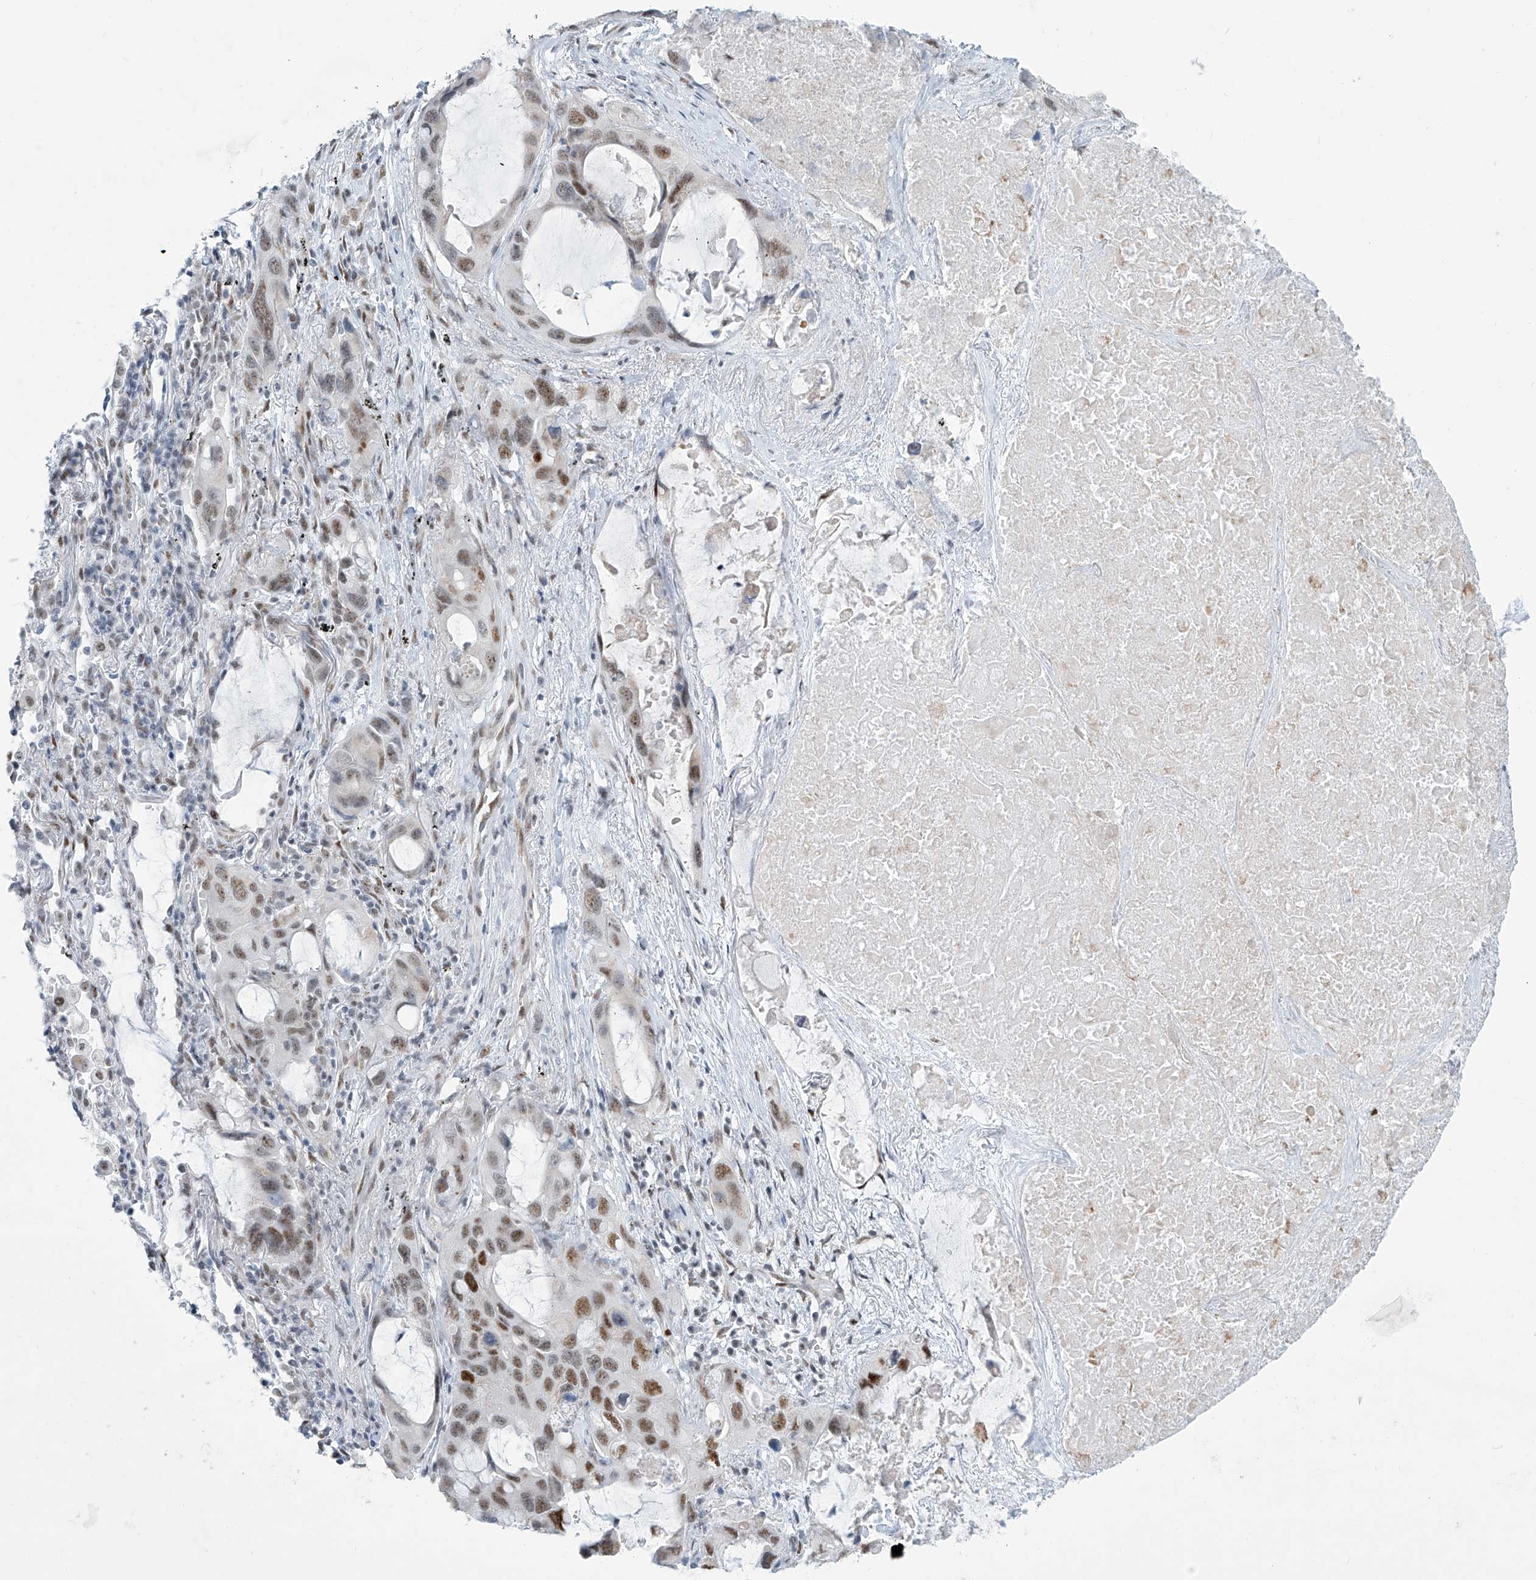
{"staining": {"intensity": "moderate", "quantity": ">75%", "location": "nuclear"}, "tissue": "lung cancer", "cell_type": "Tumor cells", "image_type": "cancer", "snomed": [{"axis": "morphology", "description": "Squamous cell carcinoma, NOS"}, {"axis": "topography", "description": "Lung"}], "caption": "Immunohistochemical staining of human squamous cell carcinoma (lung) shows moderate nuclear protein positivity in about >75% of tumor cells.", "gene": "SARNP", "patient": {"sex": "female", "age": 73}}